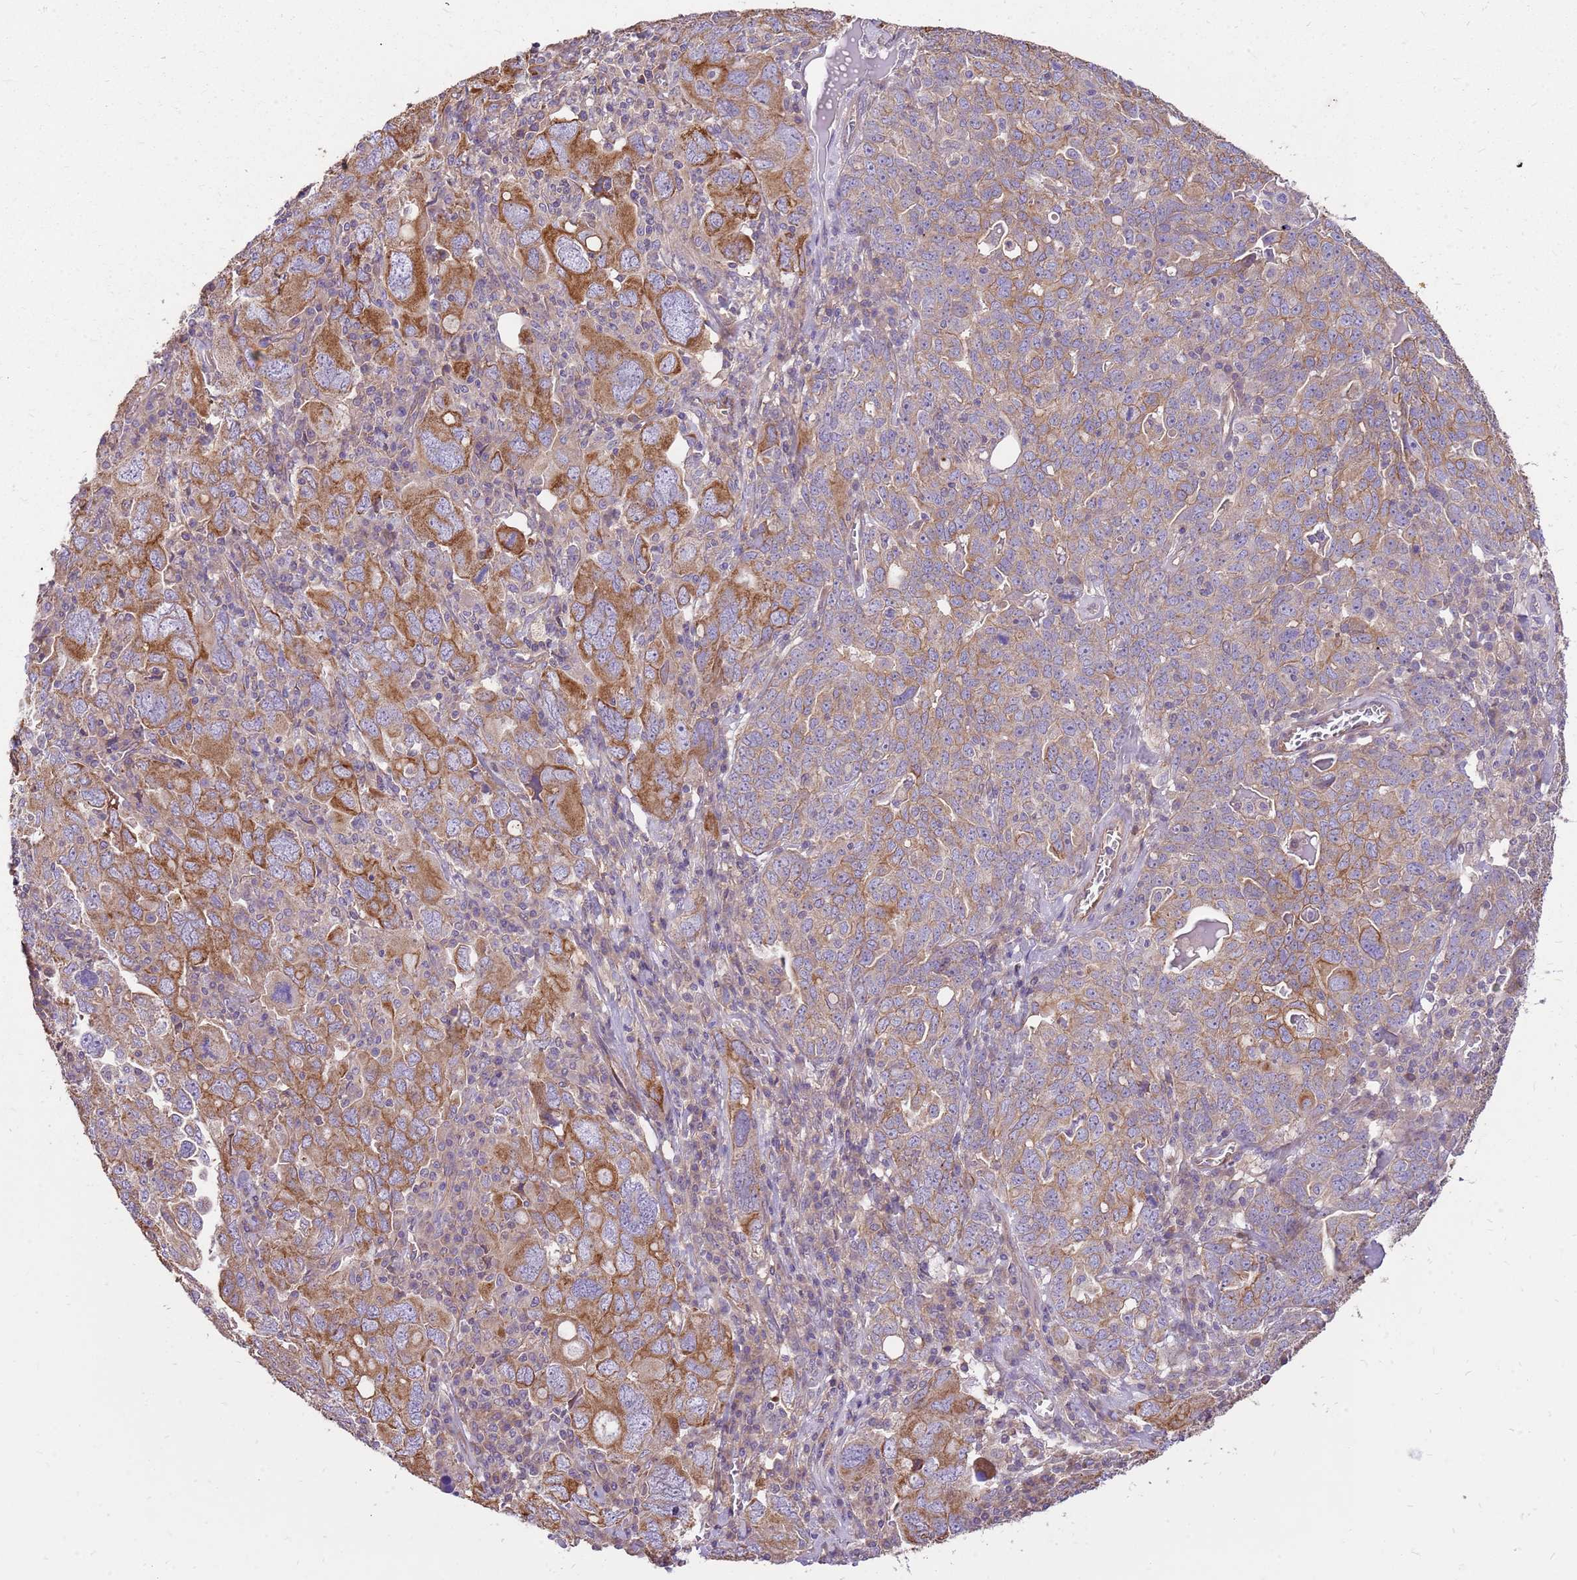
{"staining": {"intensity": "moderate", "quantity": "25%-75%", "location": "cytoplasmic/membranous"}, "tissue": "ovarian cancer", "cell_type": "Tumor cells", "image_type": "cancer", "snomed": [{"axis": "morphology", "description": "Carcinoma, endometroid"}, {"axis": "topography", "description": "Ovary"}], "caption": "Protein staining of endometroid carcinoma (ovarian) tissue shows moderate cytoplasmic/membranous expression in approximately 25%-75% of tumor cells.", "gene": "WASHC4", "patient": {"sex": "female", "age": 62}}